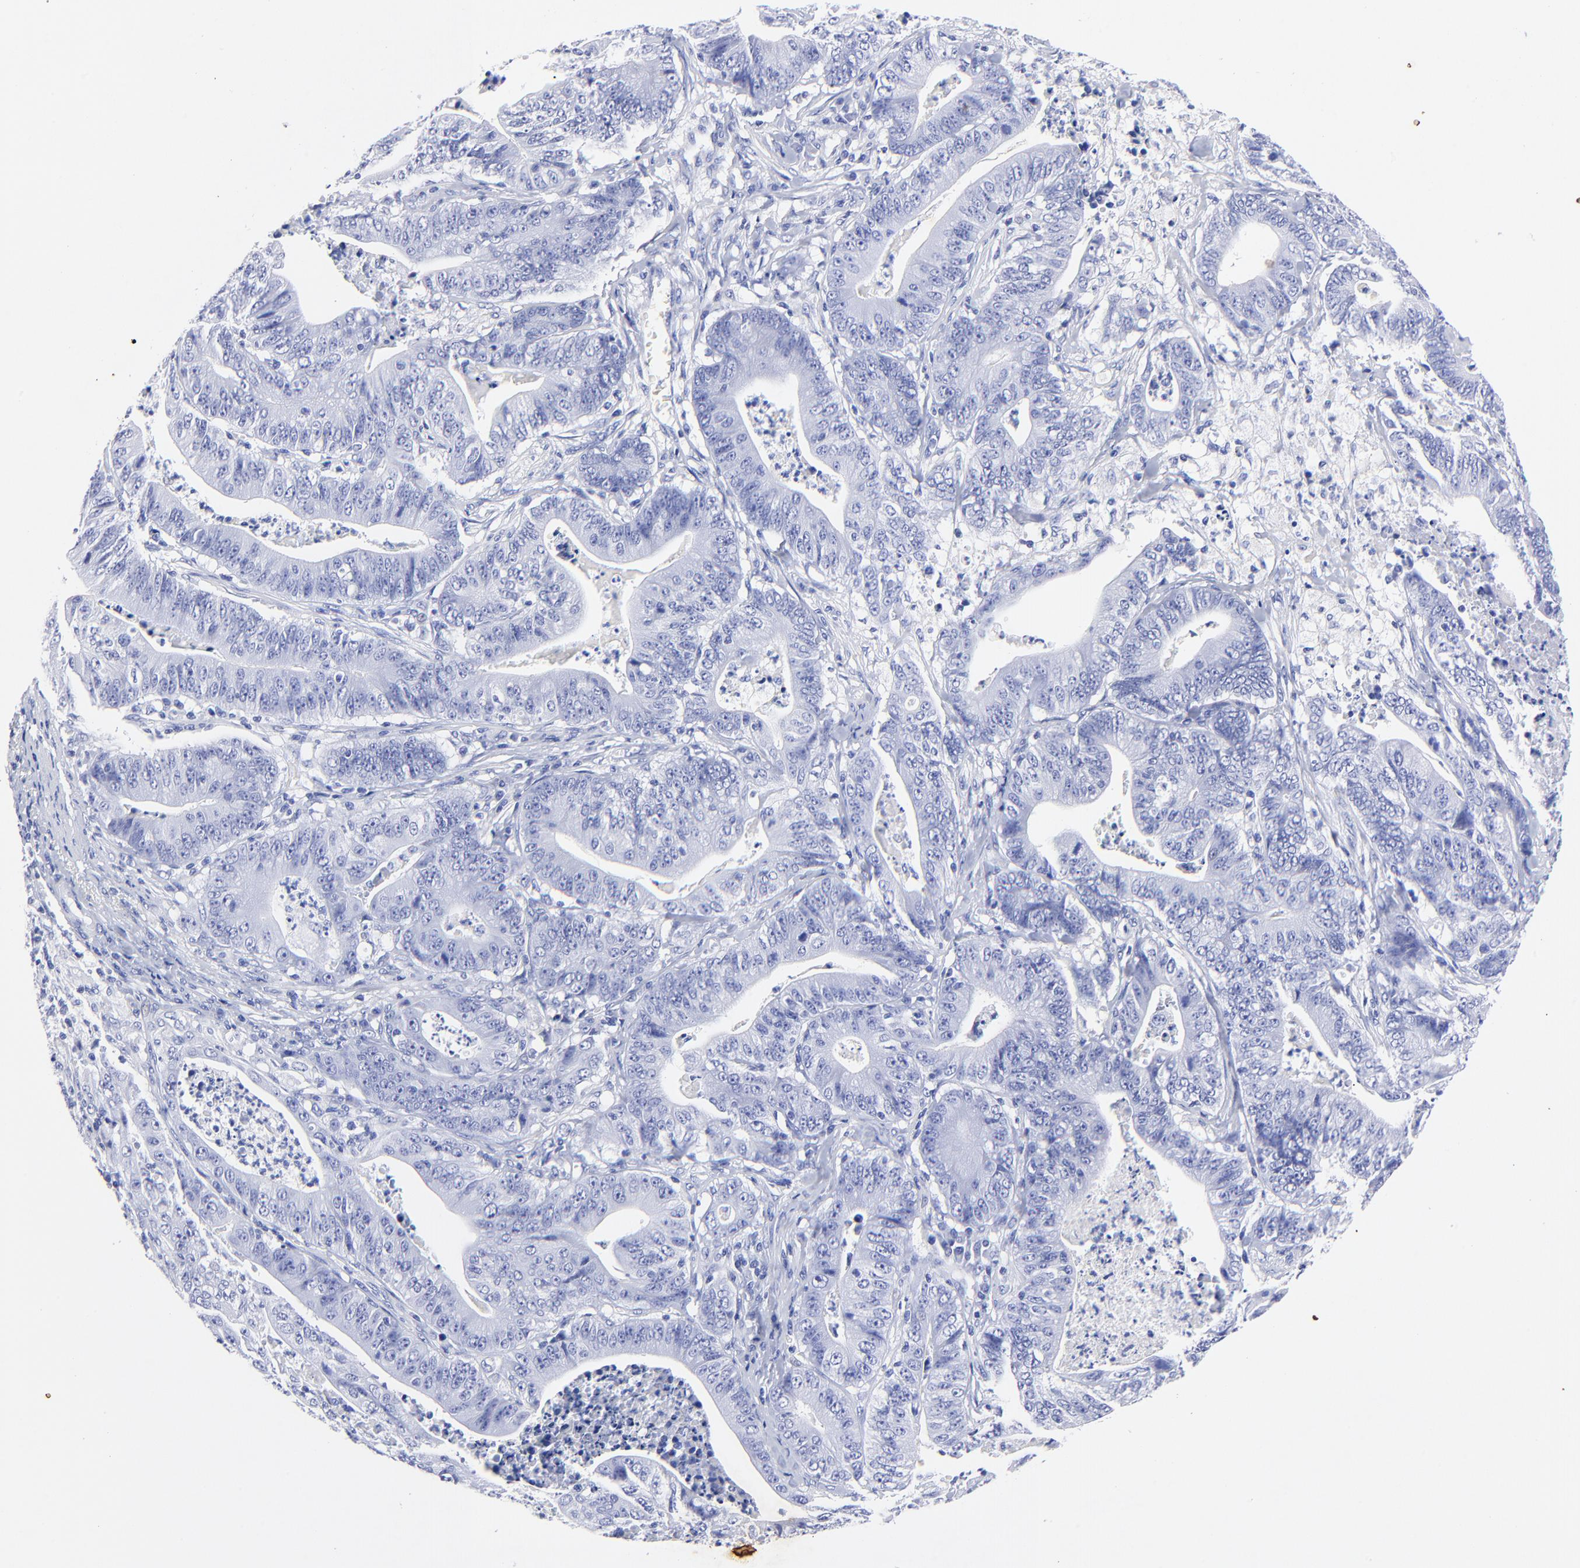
{"staining": {"intensity": "negative", "quantity": "none", "location": "none"}, "tissue": "stomach cancer", "cell_type": "Tumor cells", "image_type": "cancer", "snomed": [{"axis": "morphology", "description": "Adenocarcinoma, NOS"}, {"axis": "topography", "description": "Stomach, lower"}], "caption": "The micrograph displays no staining of tumor cells in adenocarcinoma (stomach). (Brightfield microscopy of DAB (3,3'-diaminobenzidine) IHC at high magnification).", "gene": "HORMAD2", "patient": {"sex": "female", "age": 86}}